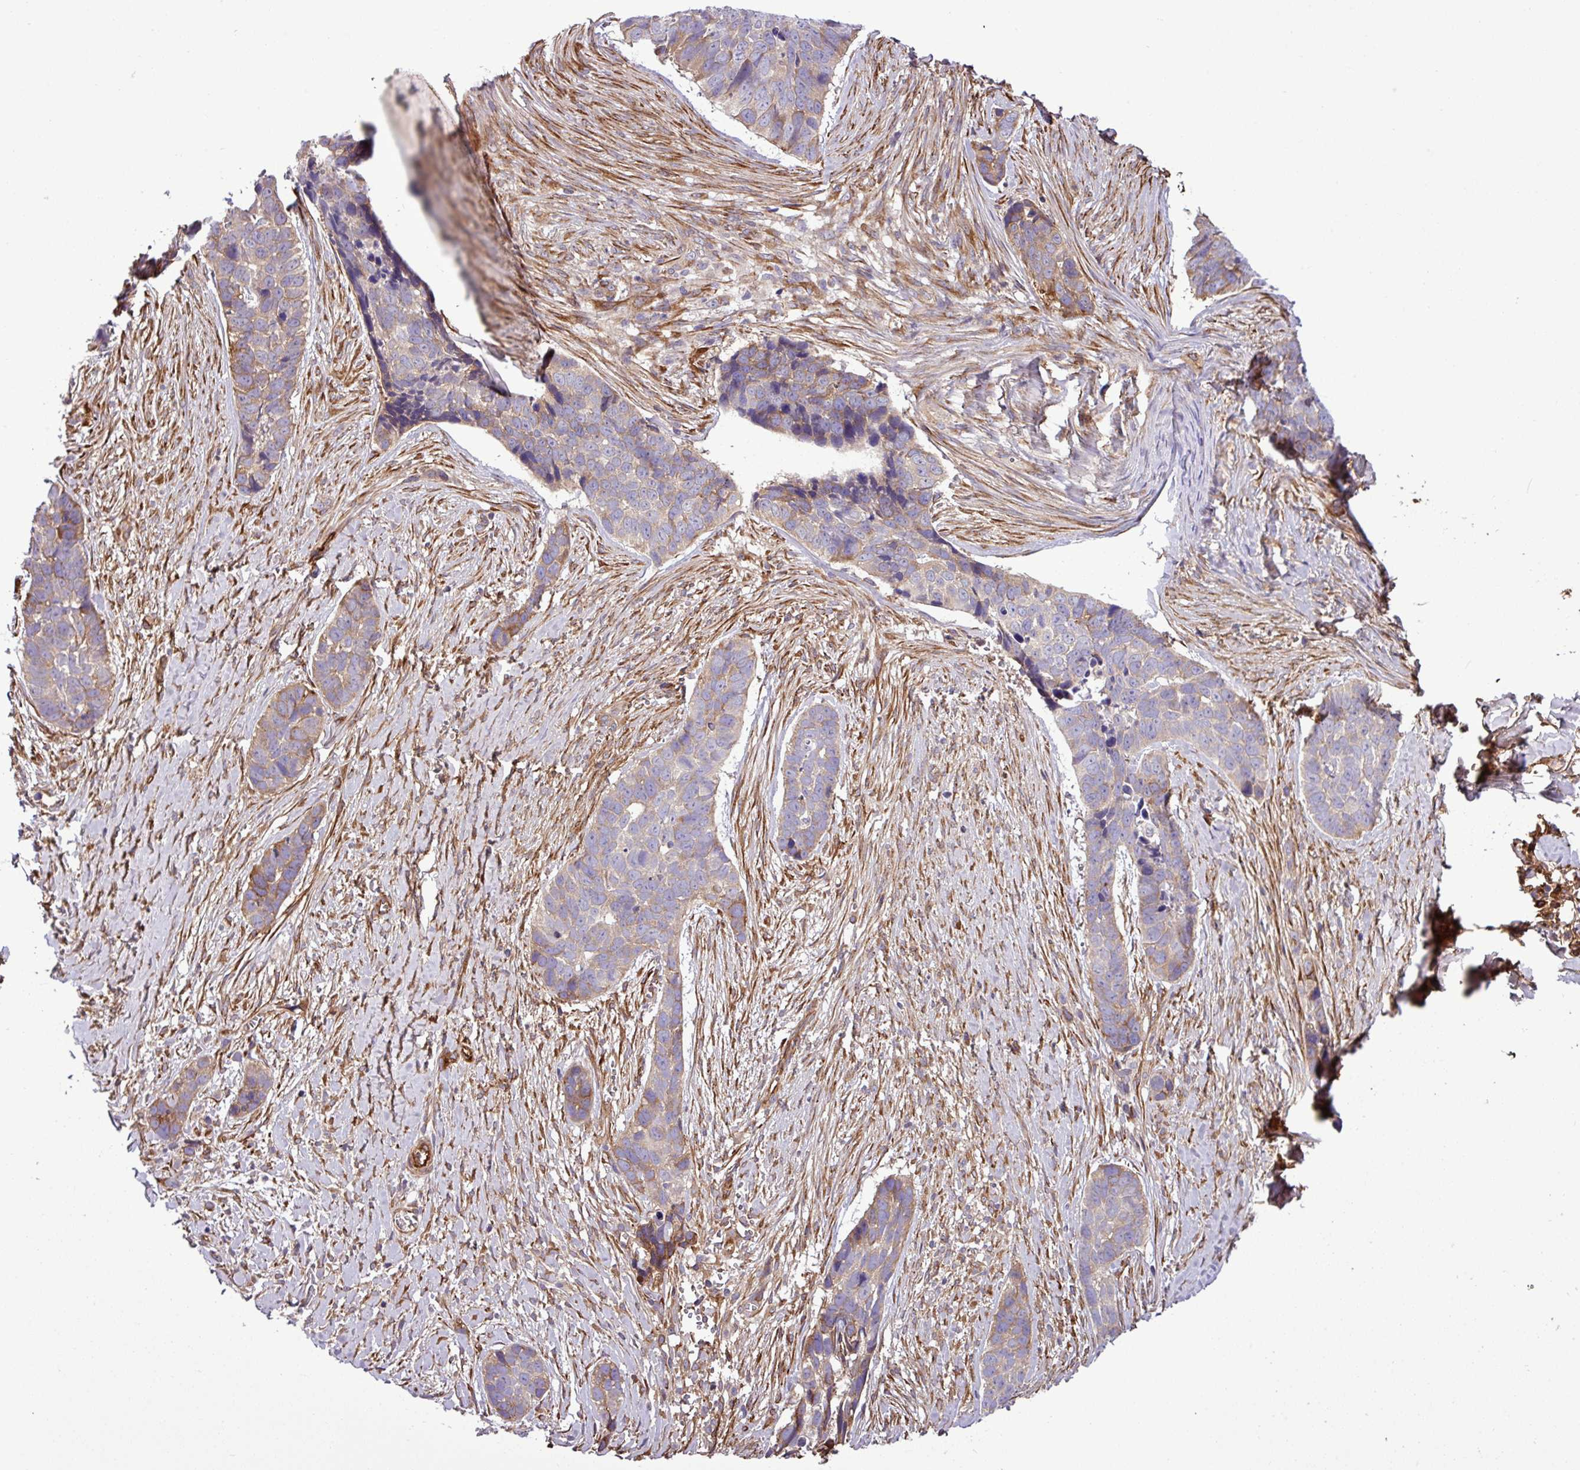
{"staining": {"intensity": "moderate", "quantity": "25%-75%", "location": "cytoplasmic/membranous"}, "tissue": "skin cancer", "cell_type": "Tumor cells", "image_type": "cancer", "snomed": [{"axis": "morphology", "description": "Basal cell carcinoma"}, {"axis": "topography", "description": "Skin"}], "caption": "Immunohistochemical staining of skin basal cell carcinoma demonstrates medium levels of moderate cytoplasmic/membranous positivity in approximately 25%-75% of tumor cells.", "gene": "CWH43", "patient": {"sex": "female", "age": 82}}